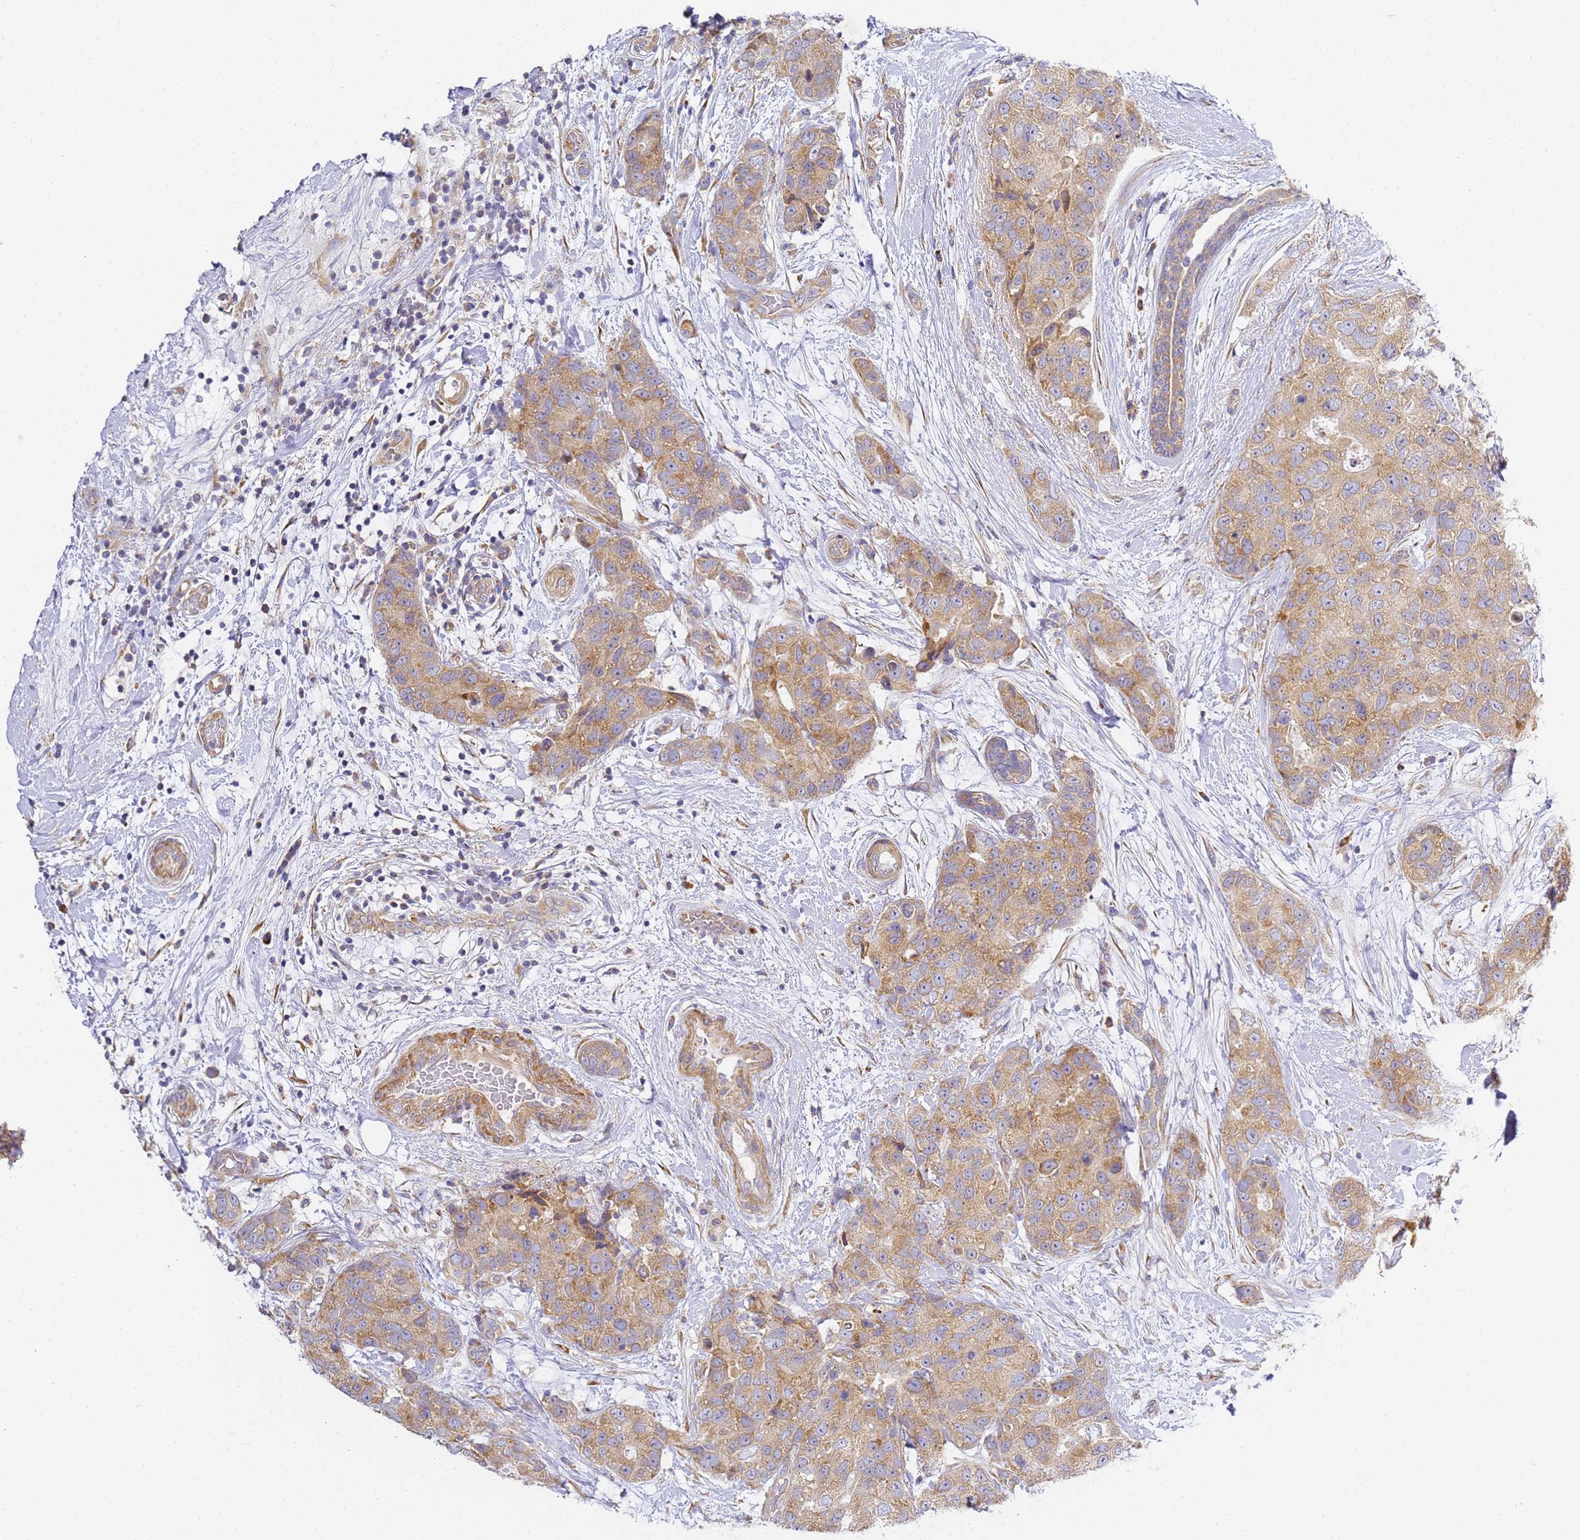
{"staining": {"intensity": "moderate", "quantity": "25%-75%", "location": "cytoplasmic/membranous"}, "tissue": "breast cancer", "cell_type": "Tumor cells", "image_type": "cancer", "snomed": [{"axis": "morphology", "description": "Duct carcinoma"}, {"axis": "topography", "description": "Breast"}], "caption": "Human breast cancer stained with a brown dye exhibits moderate cytoplasmic/membranous positive expression in approximately 25%-75% of tumor cells.", "gene": "RPL13A", "patient": {"sex": "female", "age": 62}}